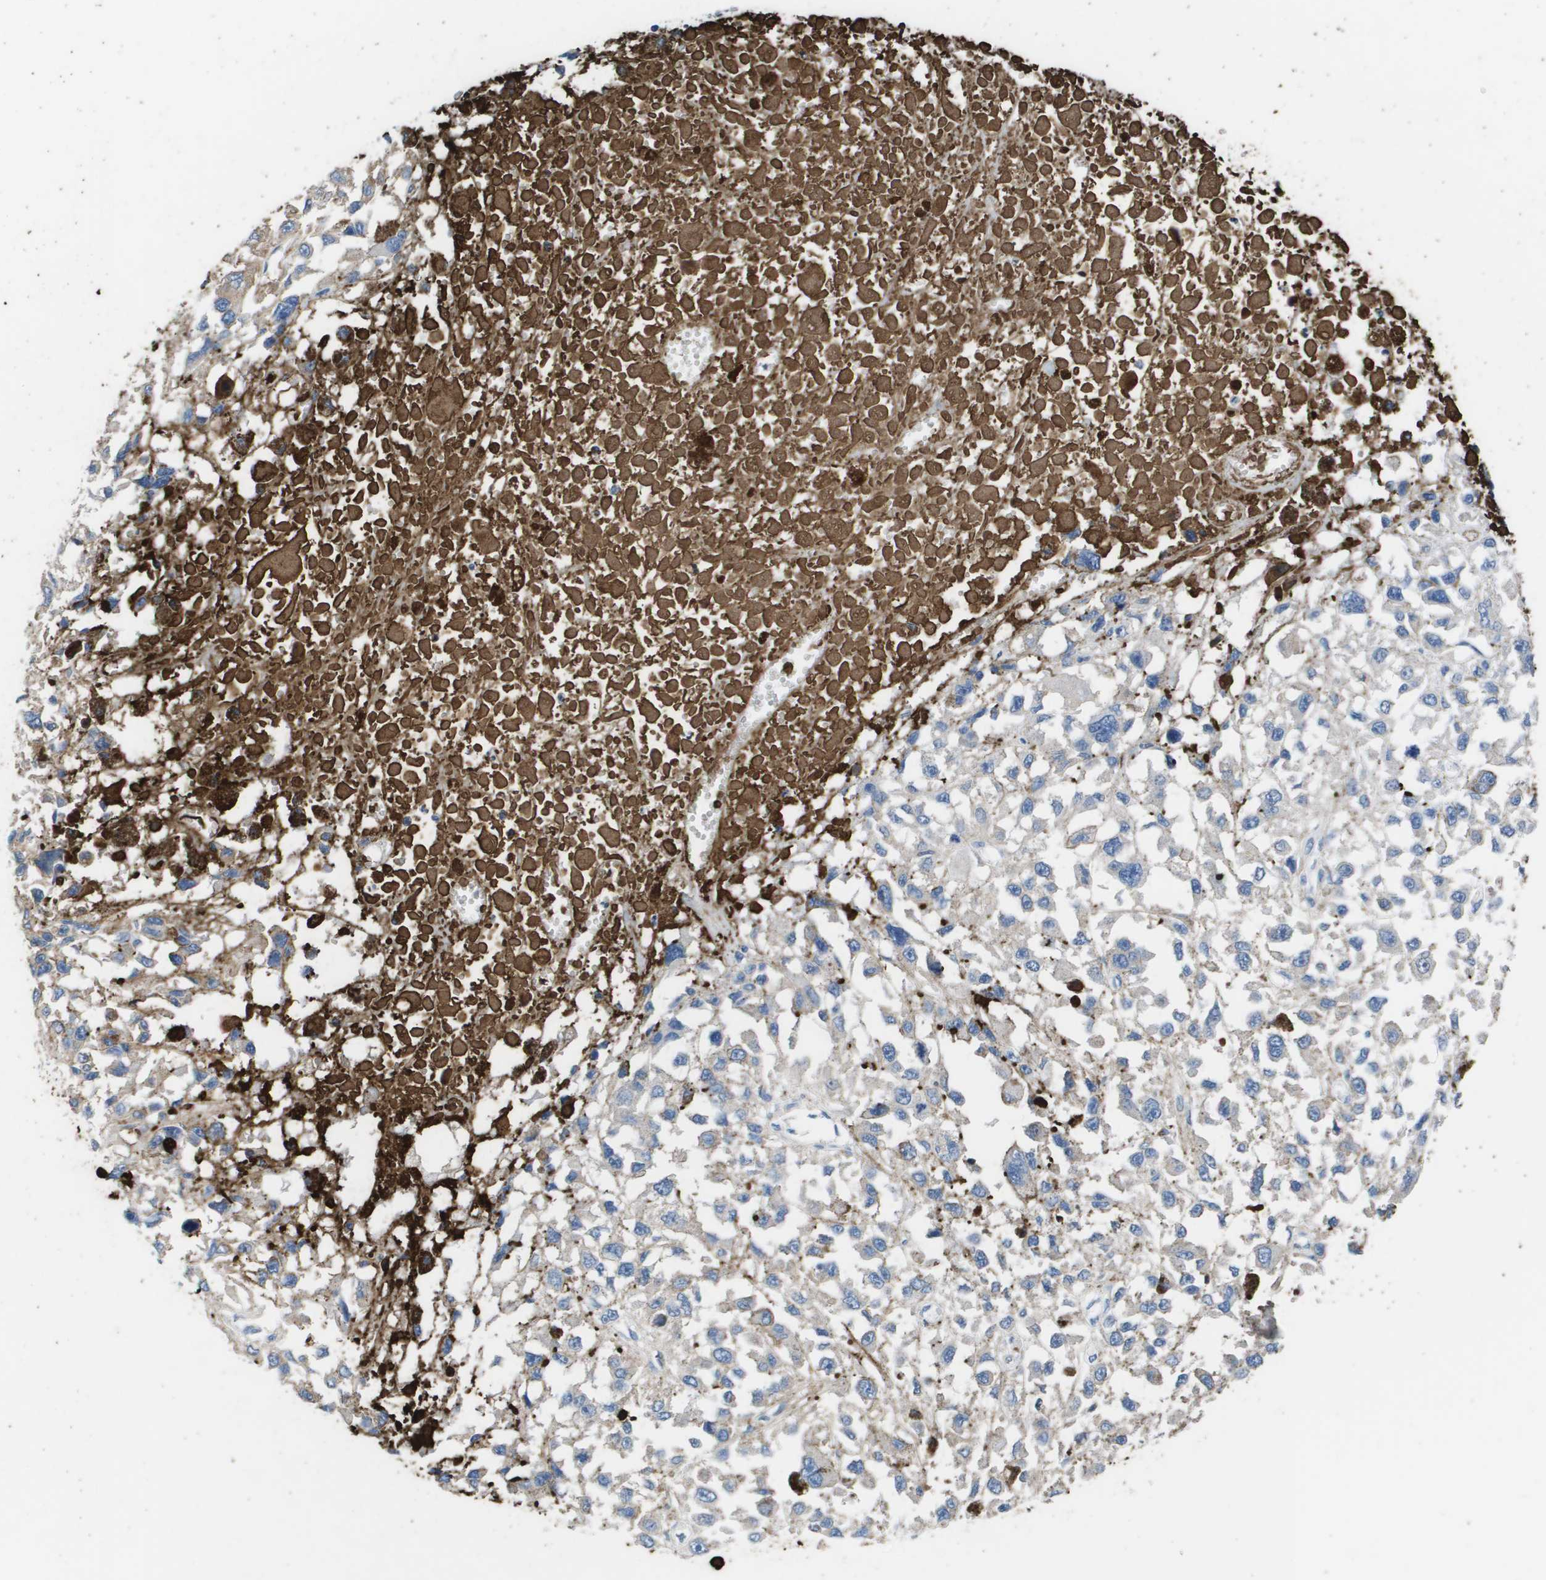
{"staining": {"intensity": "weak", "quantity": "<25%", "location": "cytoplasmic/membranous"}, "tissue": "melanoma", "cell_type": "Tumor cells", "image_type": "cancer", "snomed": [{"axis": "morphology", "description": "Malignant melanoma, Metastatic site"}, {"axis": "topography", "description": "Lymph node"}], "caption": "The immunohistochemistry (IHC) micrograph has no significant staining in tumor cells of malignant melanoma (metastatic site) tissue.", "gene": "VTN", "patient": {"sex": "male", "age": 59}}